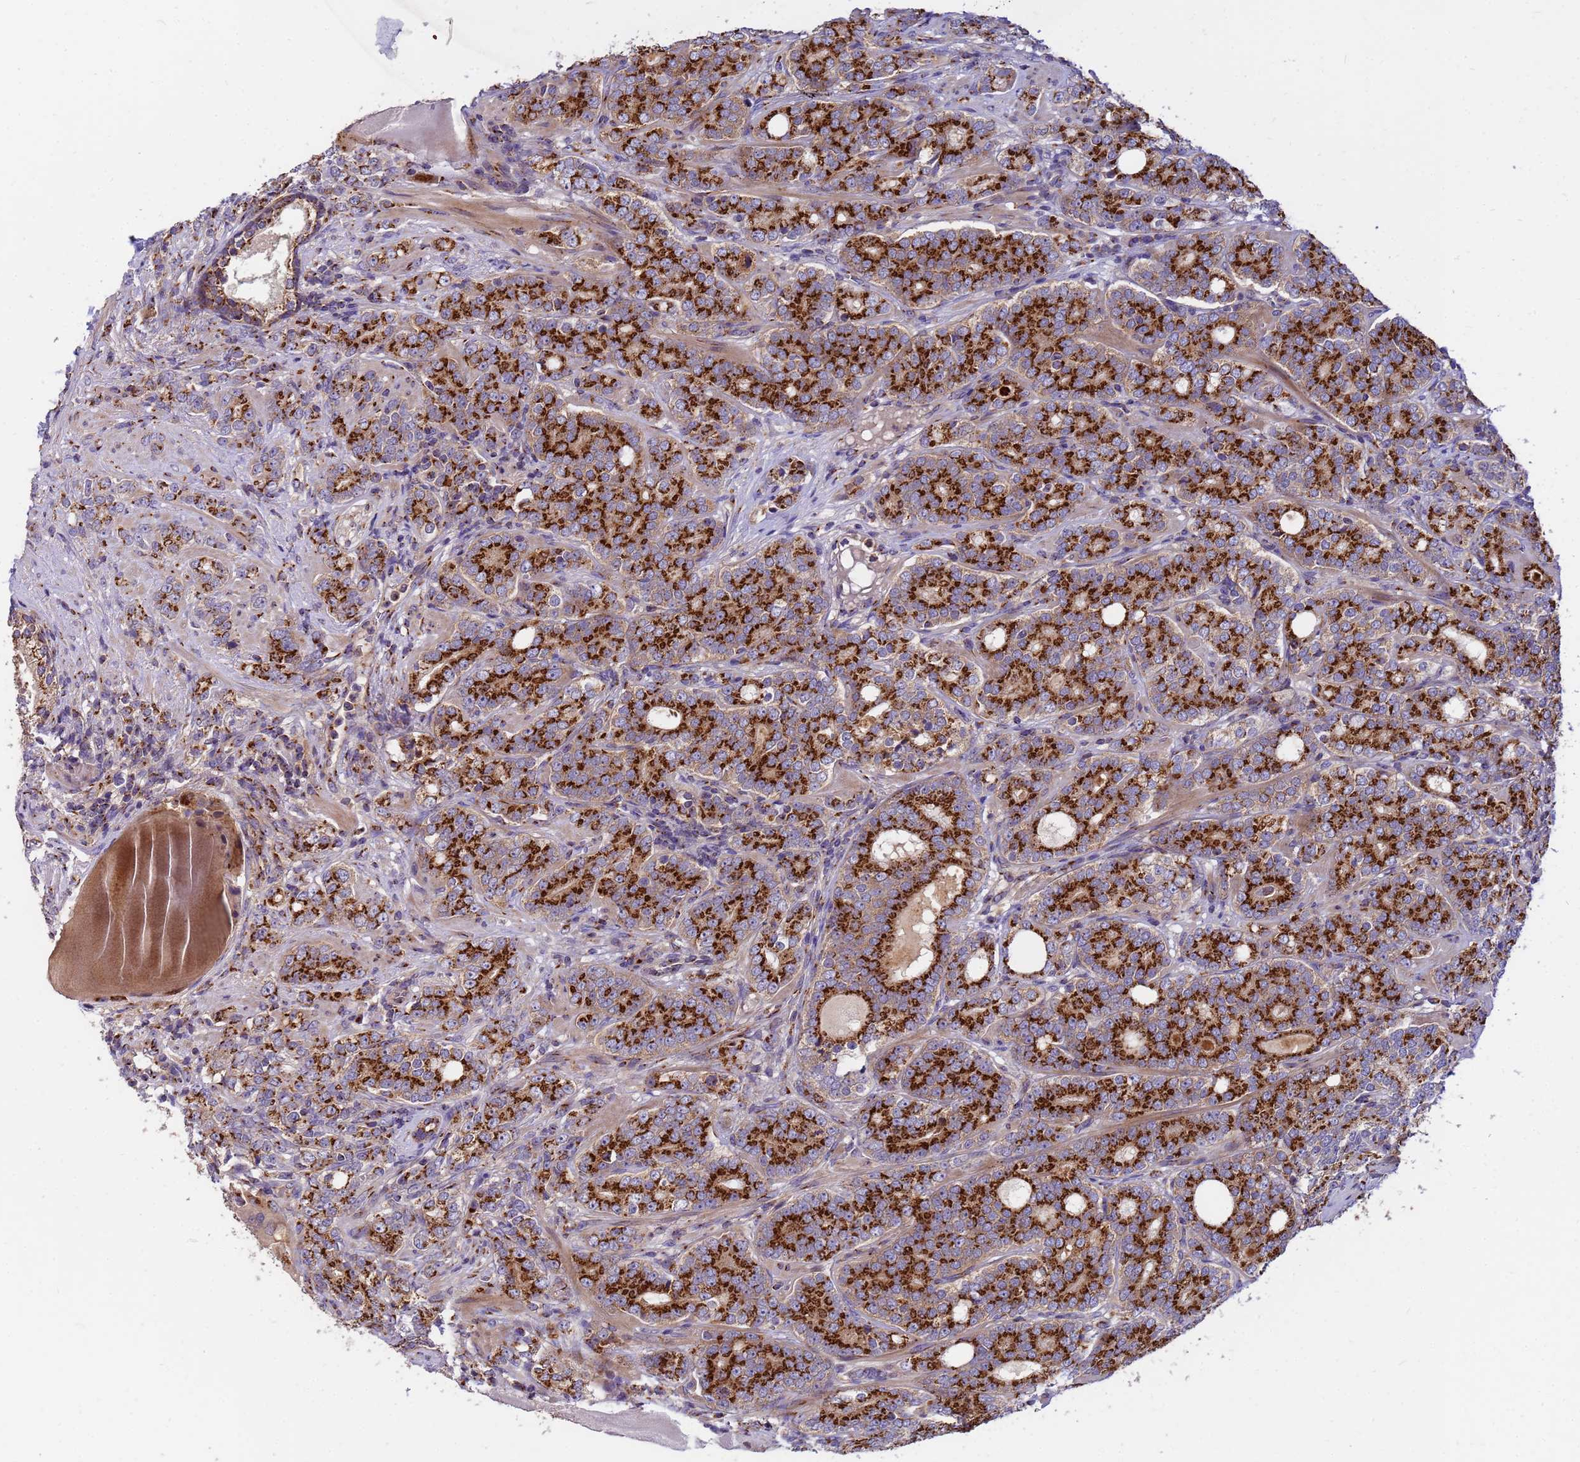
{"staining": {"intensity": "strong", "quantity": ">75%", "location": "cytoplasmic/membranous"}, "tissue": "prostate cancer", "cell_type": "Tumor cells", "image_type": "cancer", "snomed": [{"axis": "morphology", "description": "Adenocarcinoma, High grade"}, {"axis": "topography", "description": "Prostate"}], "caption": "Strong cytoplasmic/membranous protein positivity is seen in about >75% of tumor cells in adenocarcinoma (high-grade) (prostate). (Stains: DAB in brown, nuclei in blue, Microscopy: brightfield microscopy at high magnification).", "gene": "HPS3", "patient": {"sex": "male", "age": 64}}